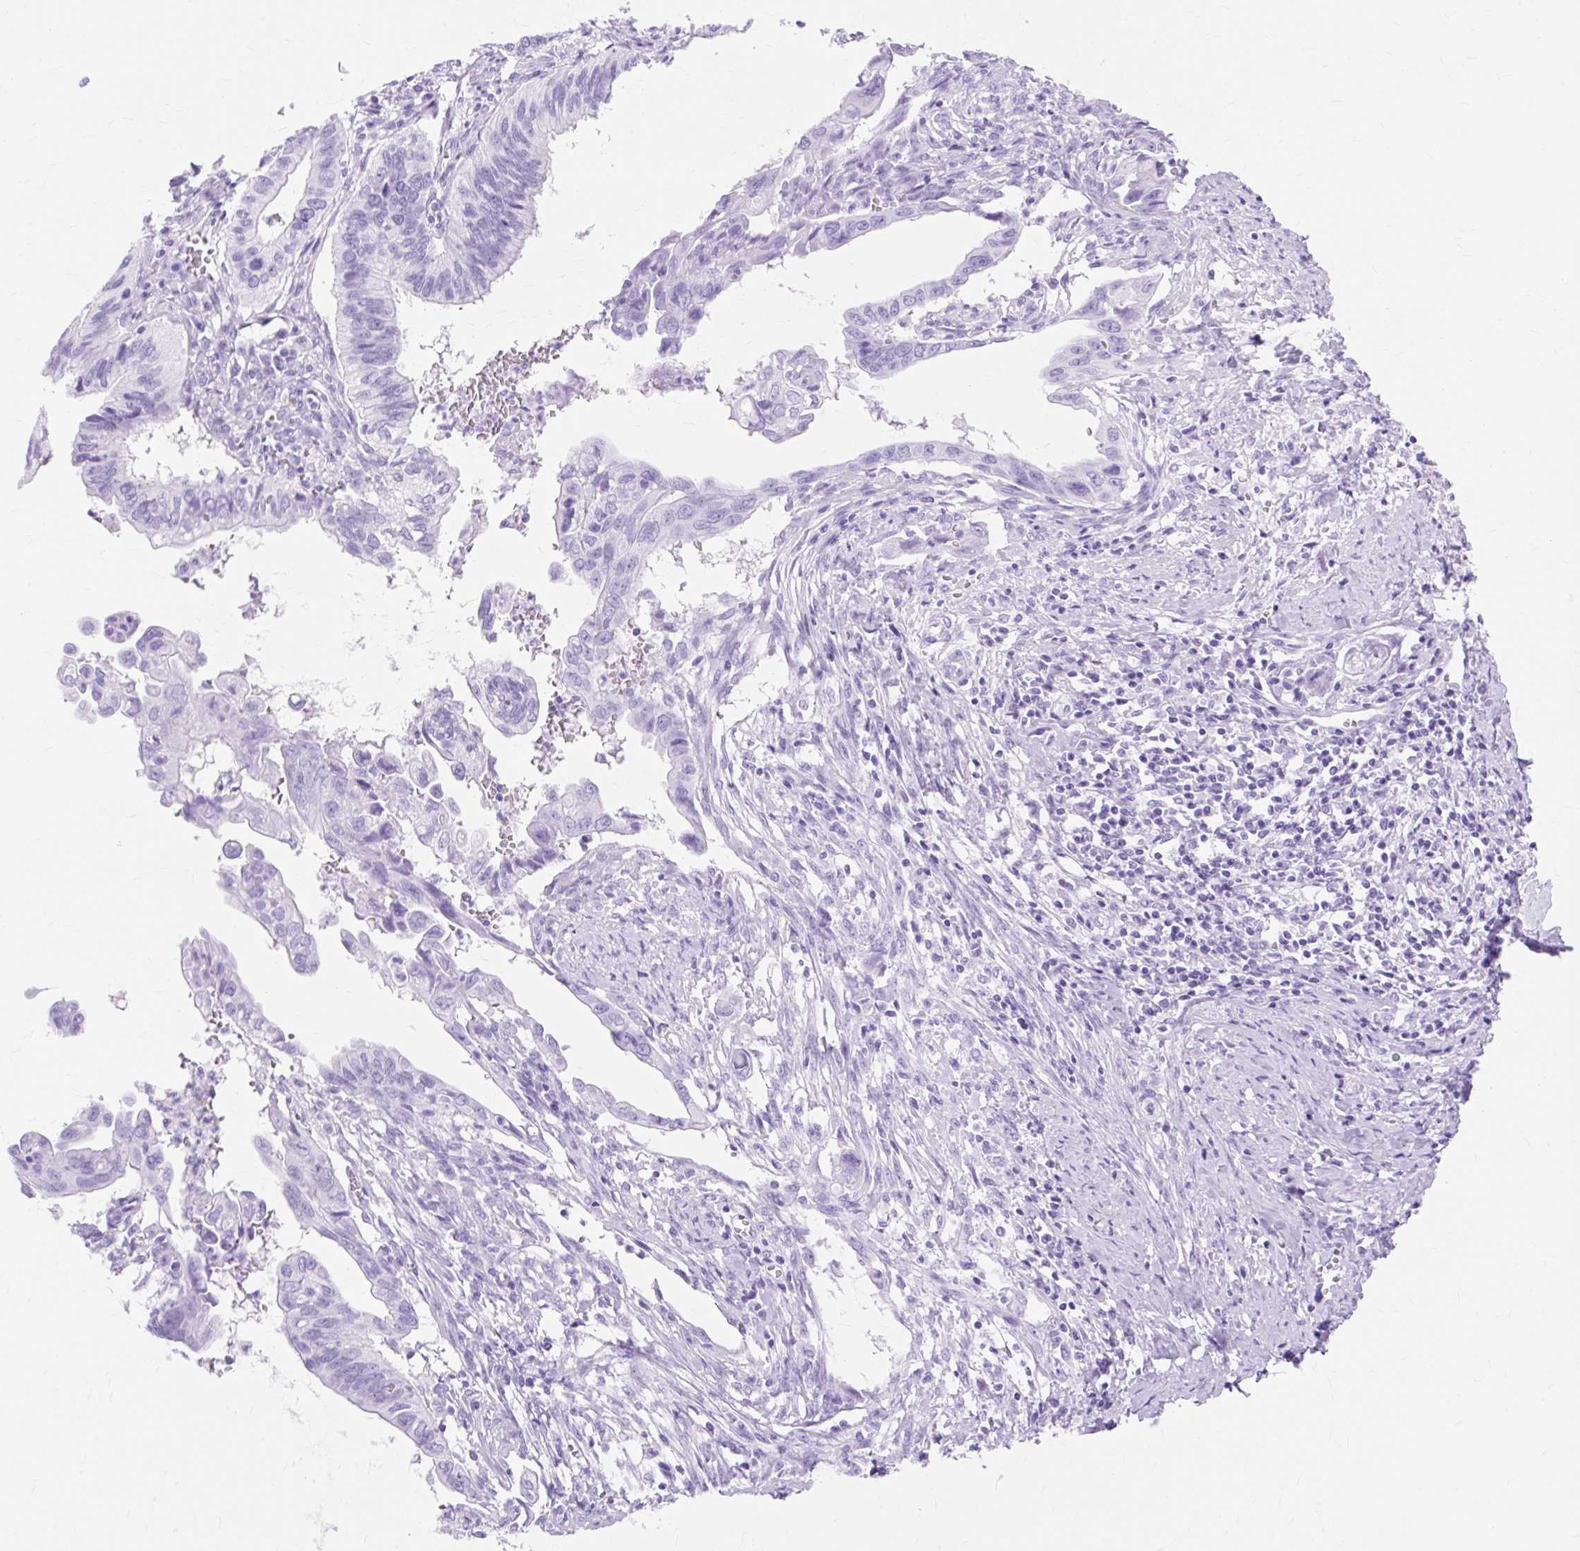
{"staining": {"intensity": "negative", "quantity": "none", "location": "none"}, "tissue": "cervical cancer", "cell_type": "Tumor cells", "image_type": "cancer", "snomed": [{"axis": "morphology", "description": "Adenocarcinoma, NOS"}, {"axis": "topography", "description": "Cervix"}], "caption": "DAB (3,3'-diaminobenzidine) immunohistochemical staining of adenocarcinoma (cervical) exhibits no significant expression in tumor cells. (DAB (3,3'-diaminobenzidine) IHC, high magnification).", "gene": "MBP", "patient": {"sex": "female", "age": 42}}